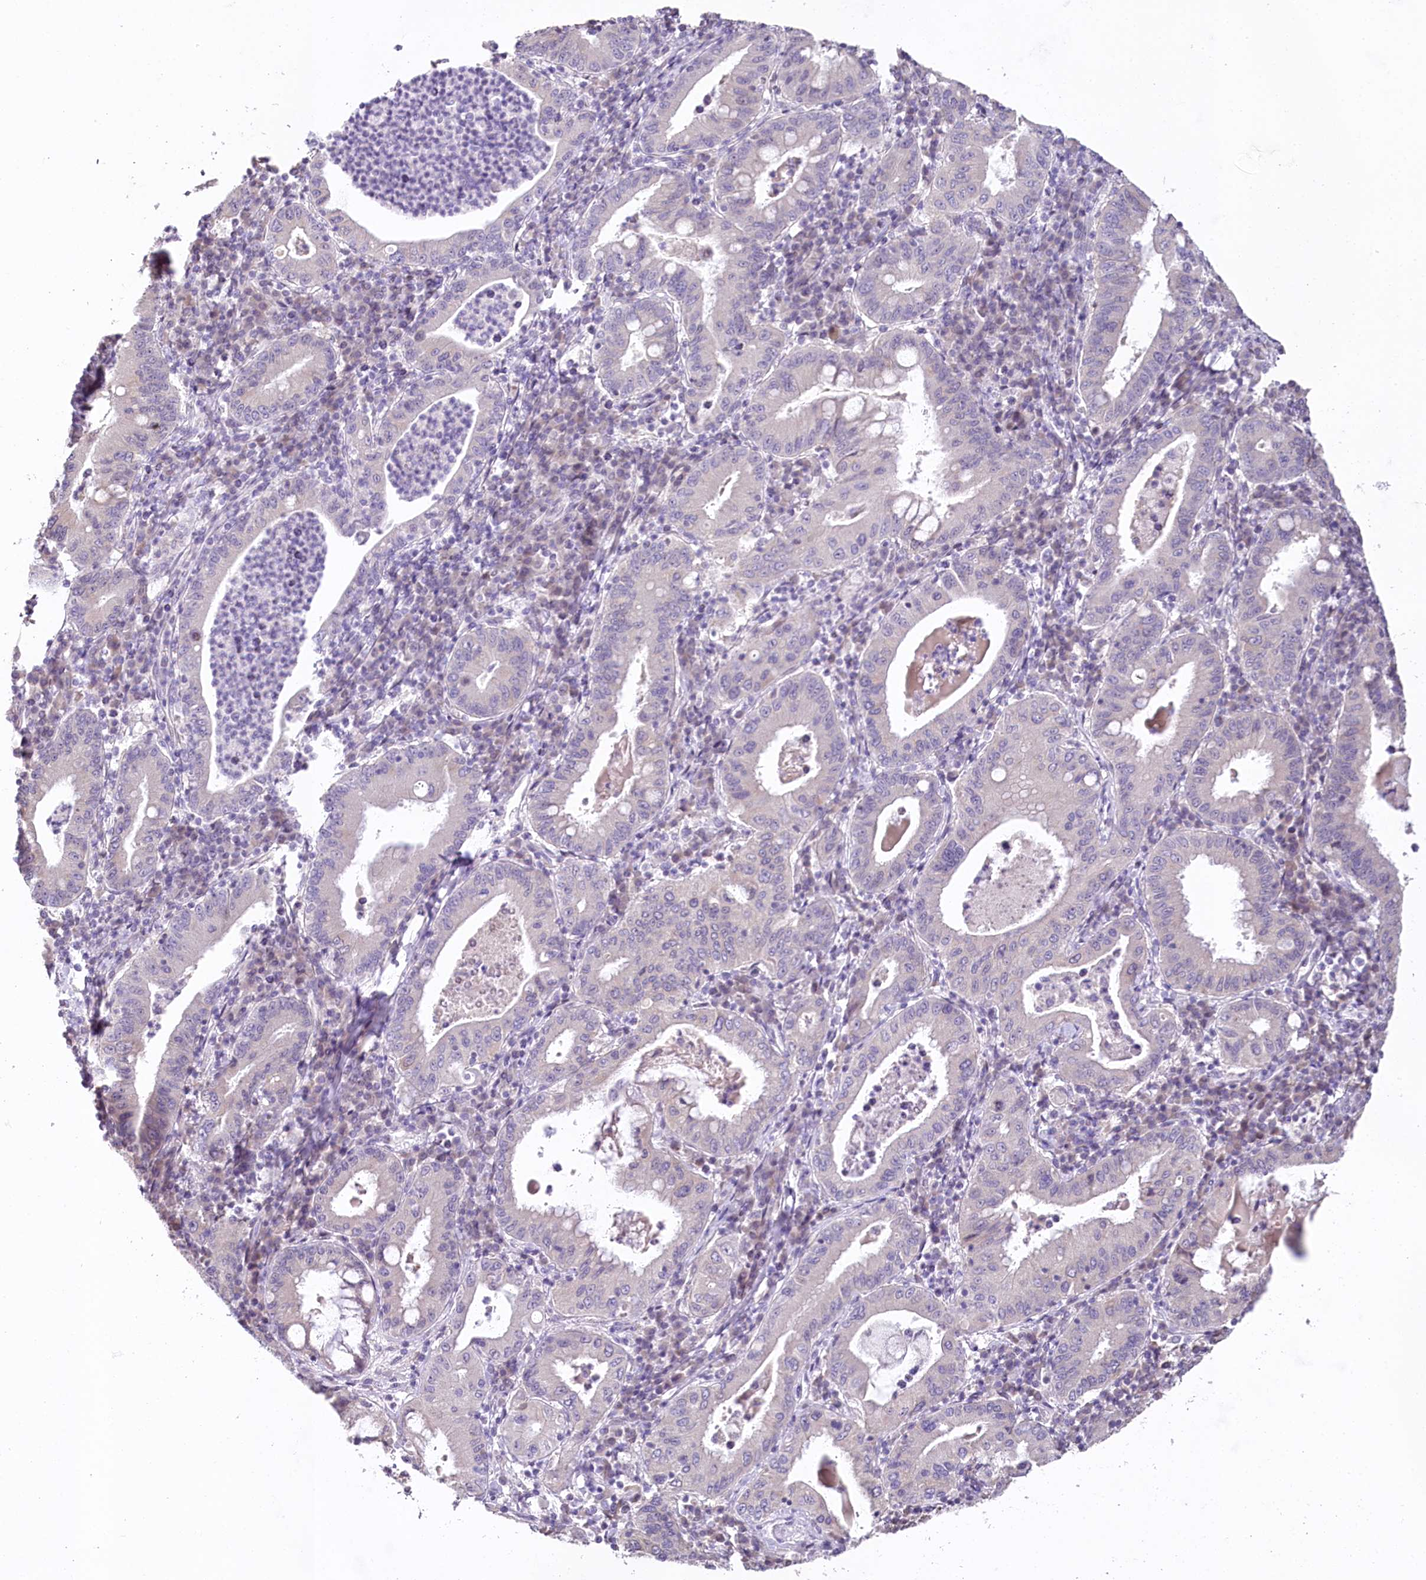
{"staining": {"intensity": "negative", "quantity": "none", "location": "none"}, "tissue": "stomach cancer", "cell_type": "Tumor cells", "image_type": "cancer", "snomed": [{"axis": "morphology", "description": "Normal tissue, NOS"}, {"axis": "morphology", "description": "Adenocarcinoma, NOS"}, {"axis": "topography", "description": "Esophagus"}, {"axis": "topography", "description": "Stomach, upper"}, {"axis": "topography", "description": "Peripheral nerve tissue"}], "caption": "High magnification brightfield microscopy of stomach adenocarcinoma stained with DAB (brown) and counterstained with hematoxylin (blue): tumor cells show no significant expression.", "gene": "HPD", "patient": {"sex": "male", "age": 62}}